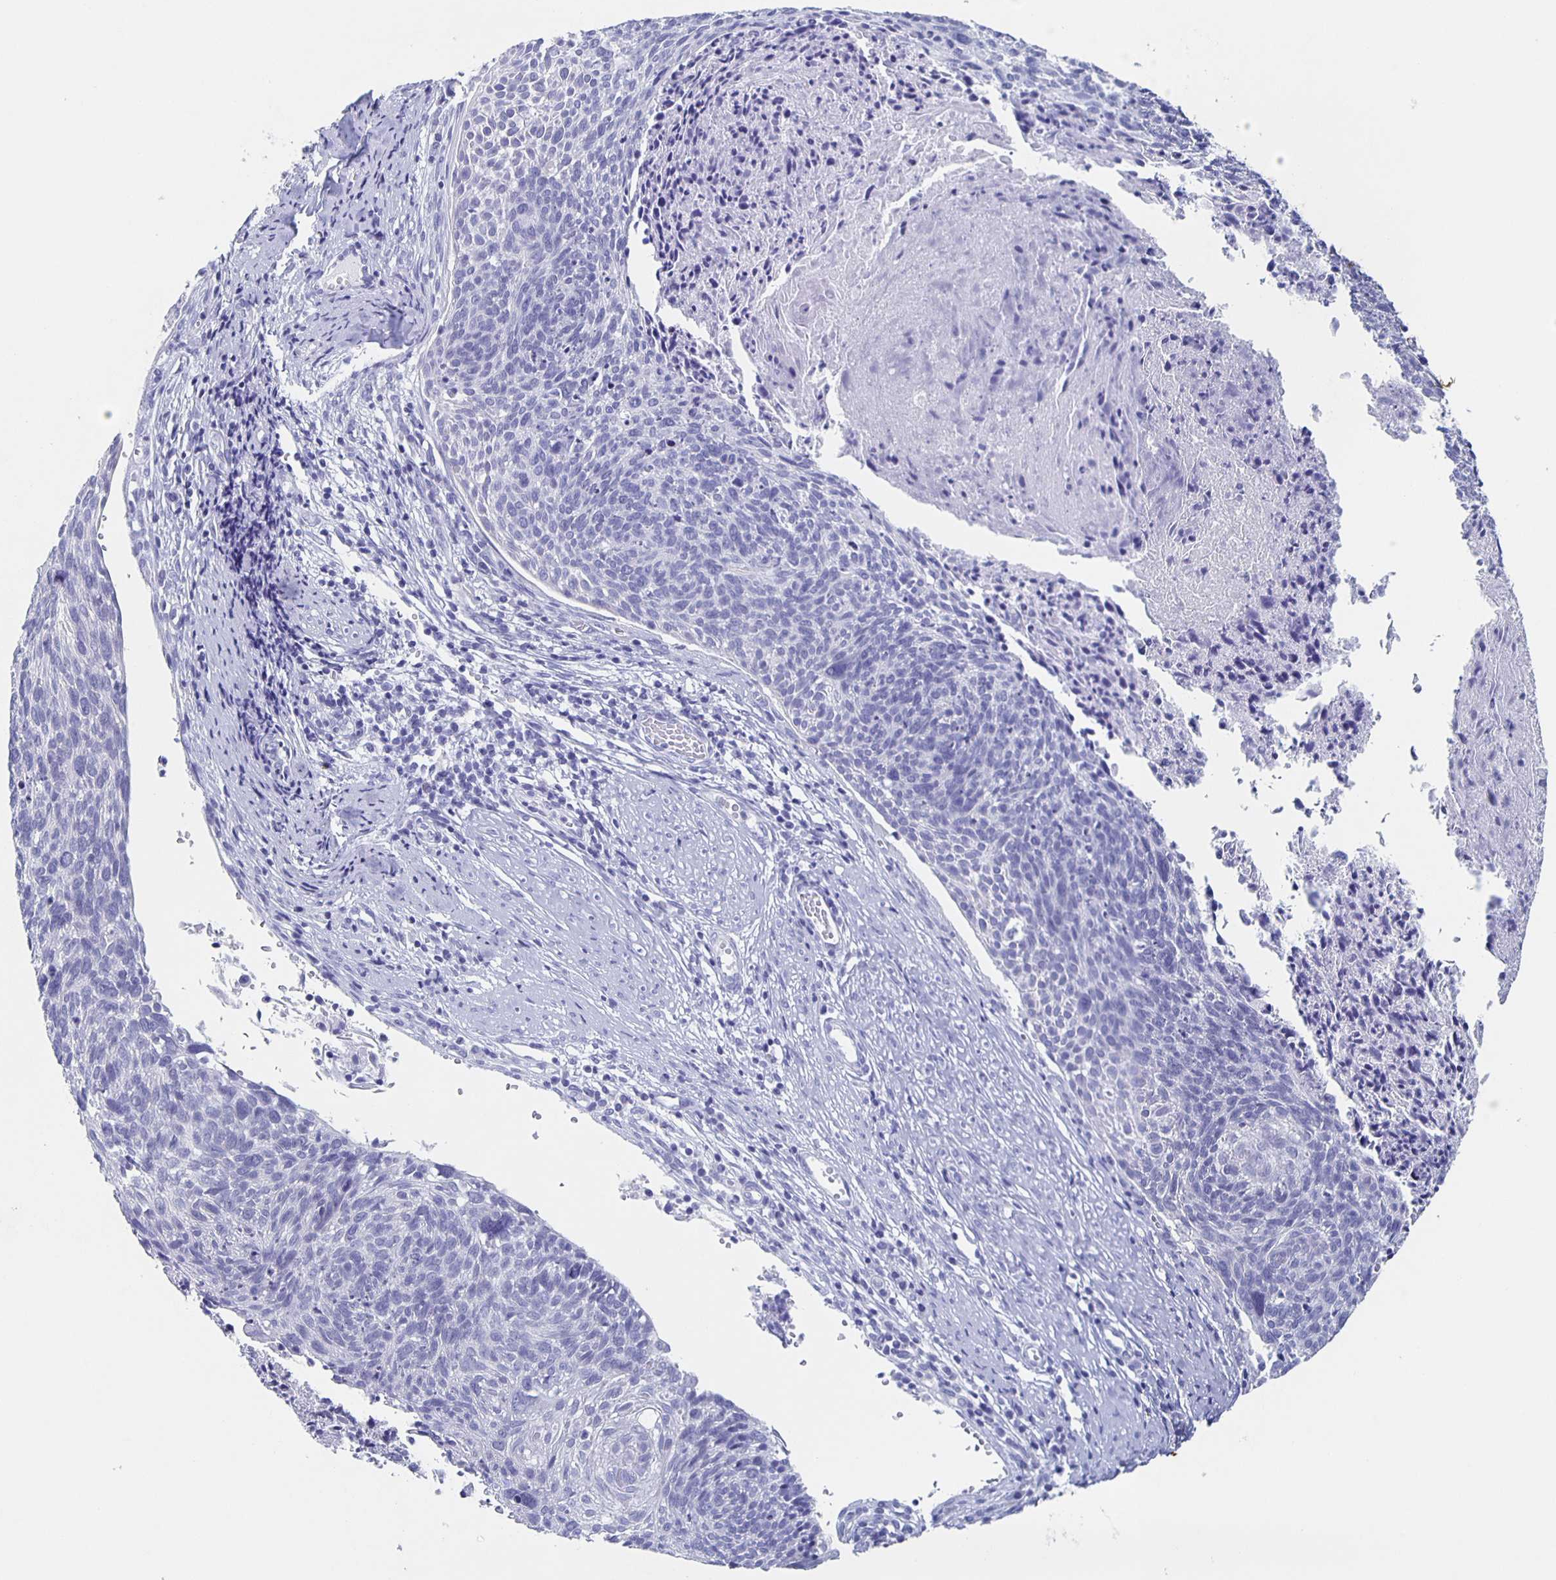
{"staining": {"intensity": "negative", "quantity": "none", "location": "none"}, "tissue": "cervical cancer", "cell_type": "Tumor cells", "image_type": "cancer", "snomed": [{"axis": "morphology", "description": "Squamous cell carcinoma, NOS"}, {"axis": "topography", "description": "Cervix"}], "caption": "A photomicrograph of human cervical squamous cell carcinoma is negative for staining in tumor cells.", "gene": "SLC34A2", "patient": {"sex": "female", "age": 49}}